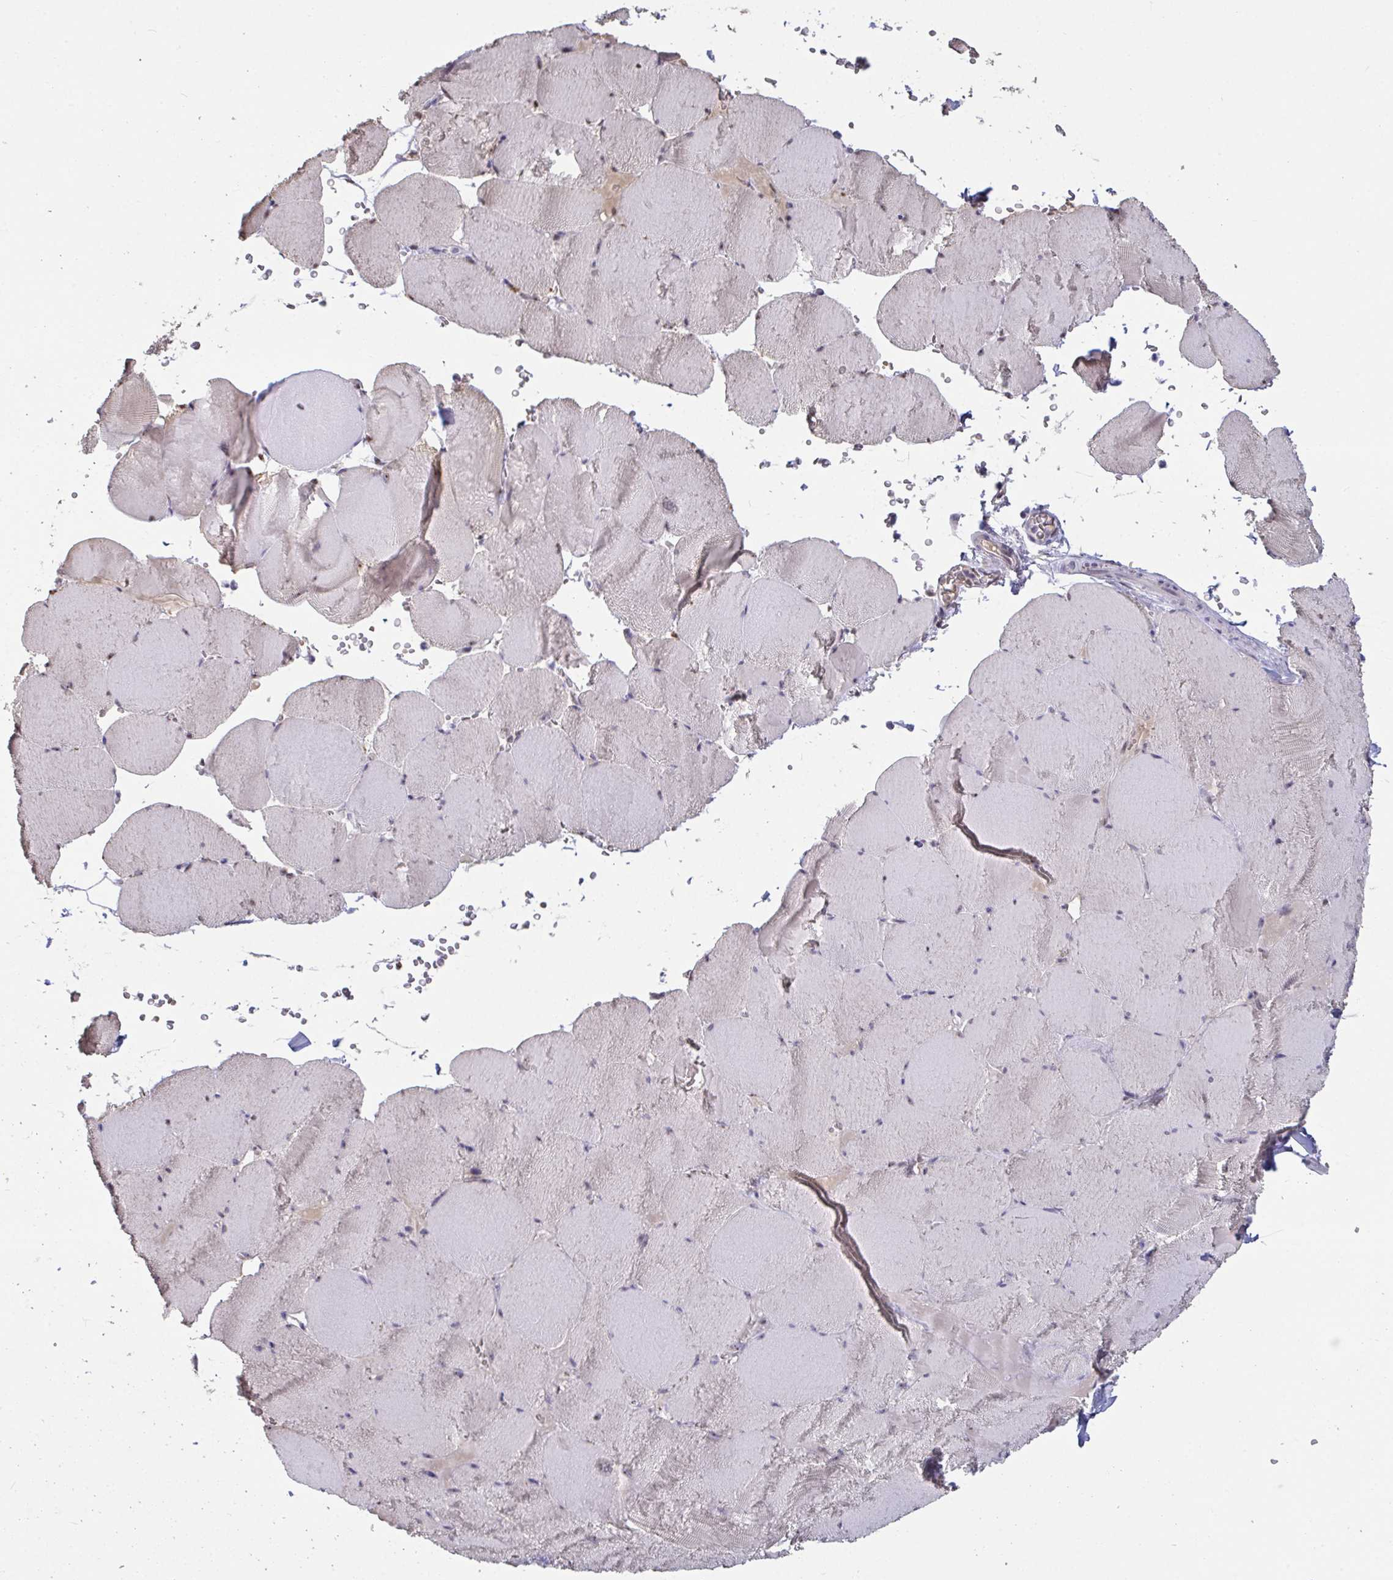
{"staining": {"intensity": "negative", "quantity": "none", "location": "none"}, "tissue": "skeletal muscle", "cell_type": "Myocytes", "image_type": "normal", "snomed": [{"axis": "morphology", "description": "Normal tissue, NOS"}, {"axis": "topography", "description": "Skeletal muscle"}, {"axis": "topography", "description": "Head-Neck"}], "caption": "A high-resolution histopathology image shows immunohistochemistry staining of benign skeletal muscle, which shows no significant expression in myocytes. (DAB IHC, high magnification).", "gene": "MYC", "patient": {"sex": "male", "age": 66}}